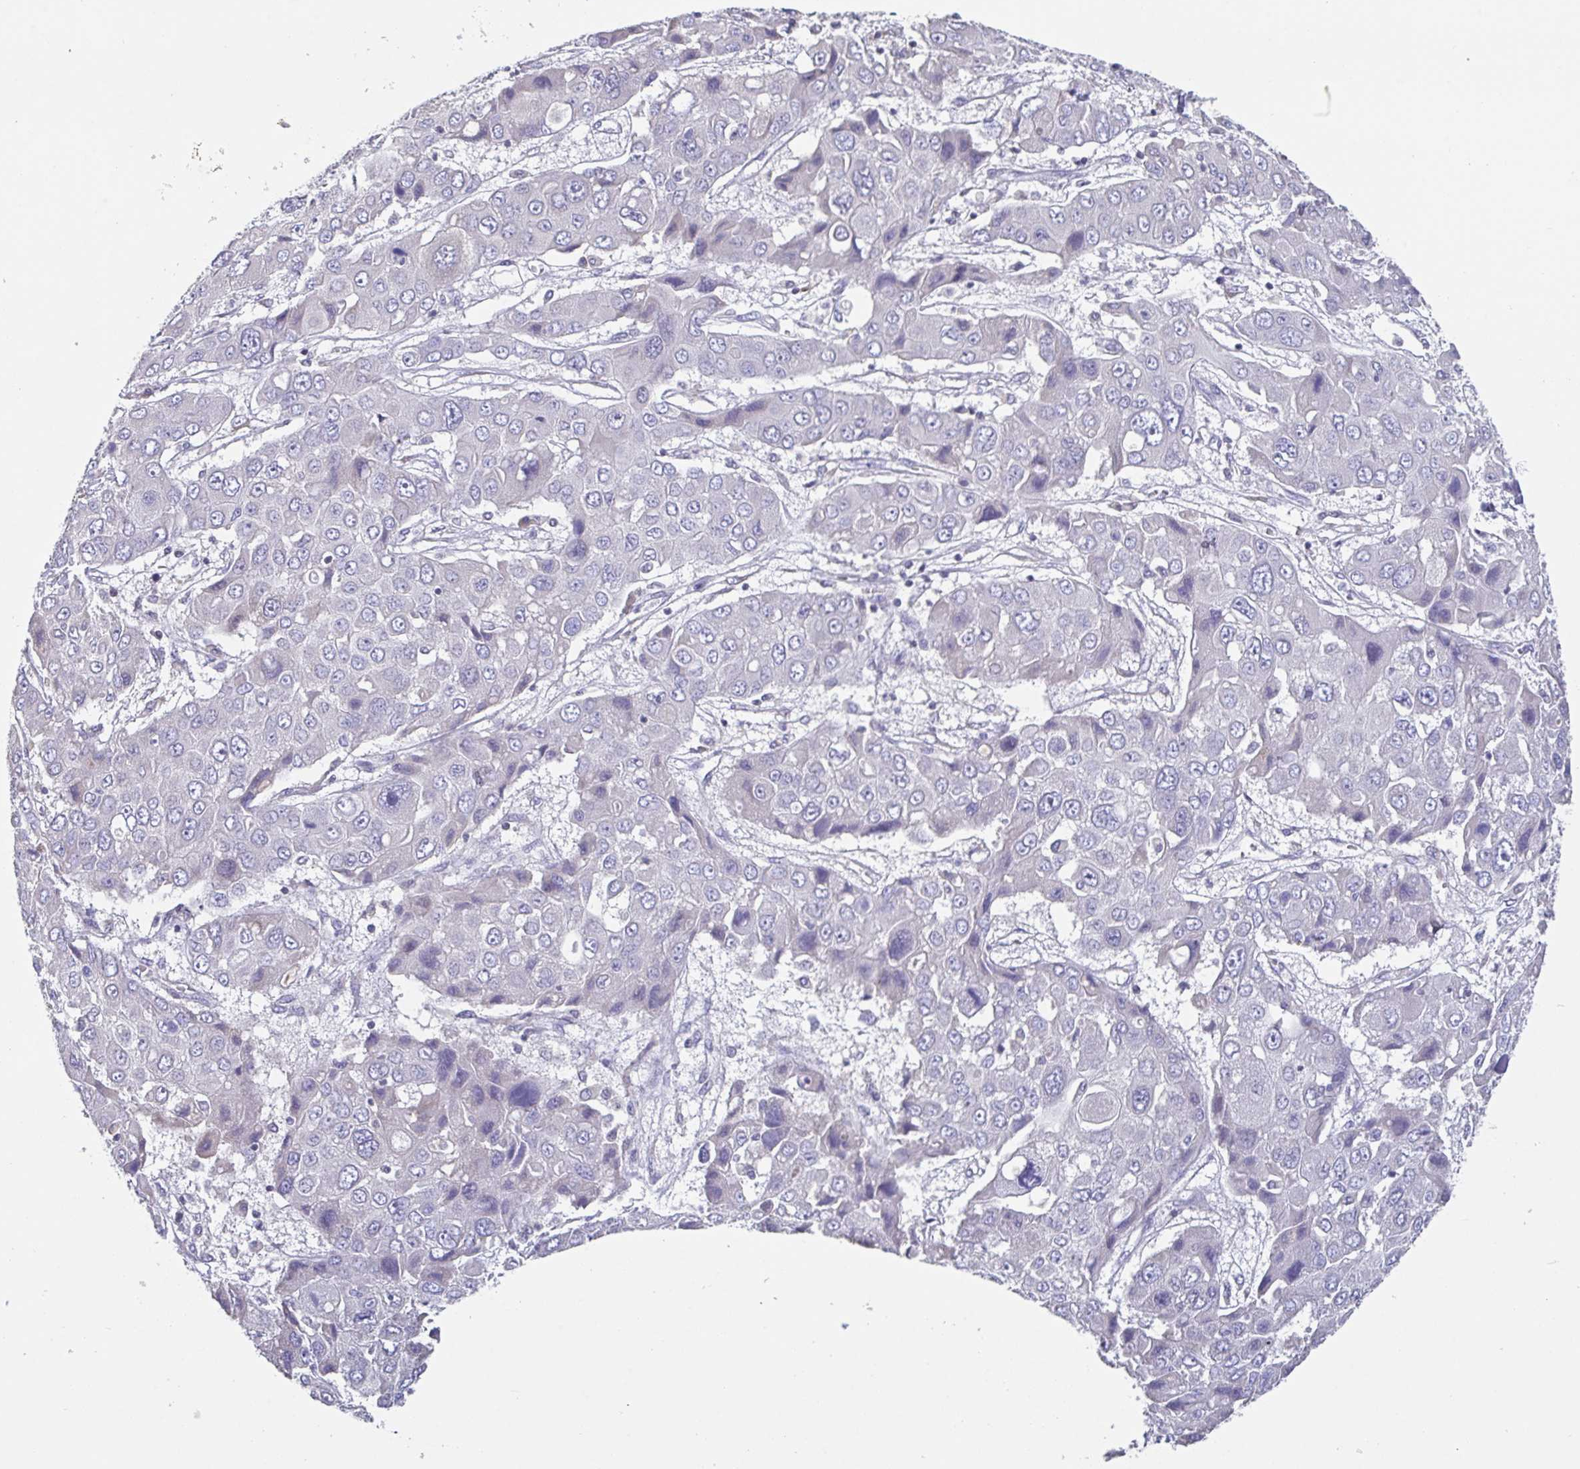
{"staining": {"intensity": "negative", "quantity": "none", "location": "none"}, "tissue": "liver cancer", "cell_type": "Tumor cells", "image_type": "cancer", "snomed": [{"axis": "morphology", "description": "Cholangiocarcinoma"}, {"axis": "topography", "description": "Liver"}], "caption": "Tumor cells show no significant positivity in liver cholangiocarcinoma.", "gene": "LRRC58", "patient": {"sex": "male", "age": 67}}